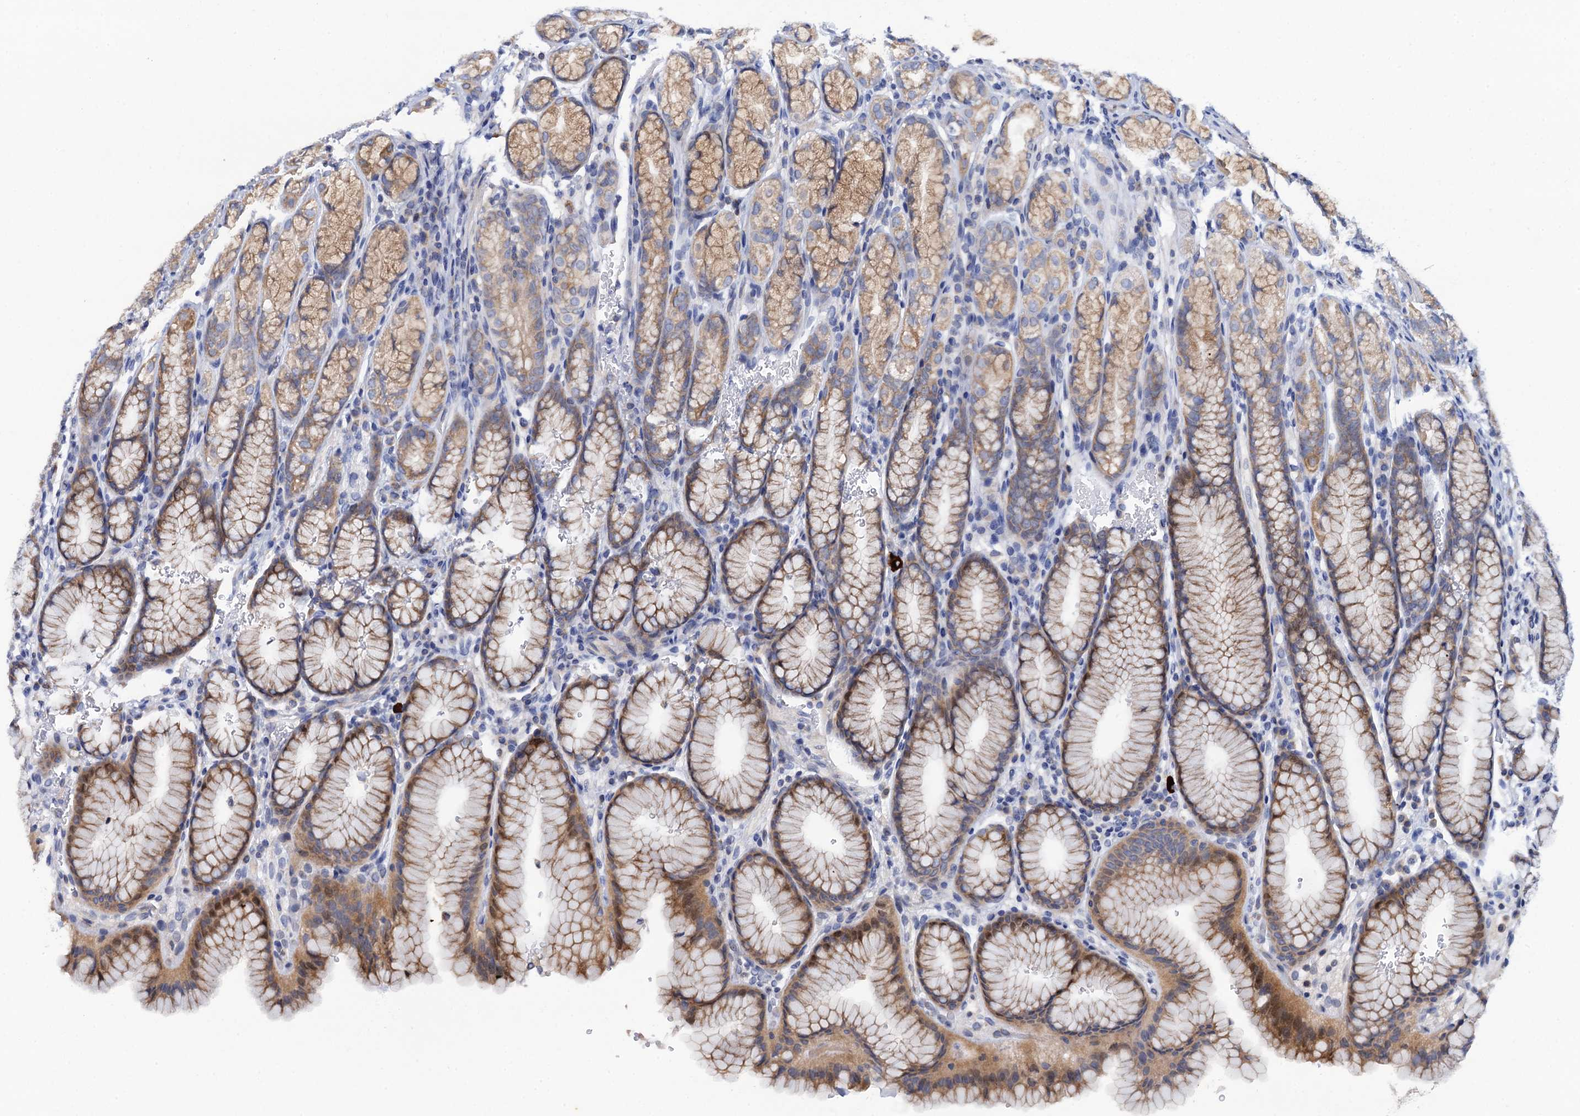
{"staining": {"intensity": "moderate", "quantity": "25%-75%", "location": "cytoplasmic/membranous"}, "tissue": "stomach", "cell_type": "Glandular cells", "image_type": "normal", "snomed": [{"axis": "morphology", "description": "Normal tissue, NOS"}, {"axis": "topography", "description": "Stomach"}], "caption": "Immunohistochemistry photomicrograph of unremarkable stomach: human stomach stained using IHC demonstrates medium levels of moderate protein expression localized specifically in the cytoplasmic/membranous of glandular cells, appearing as a cytoplasmic/membranous brown color.", "gene": "MRPL48", "patient": {"sex": "male", "age": 42}}